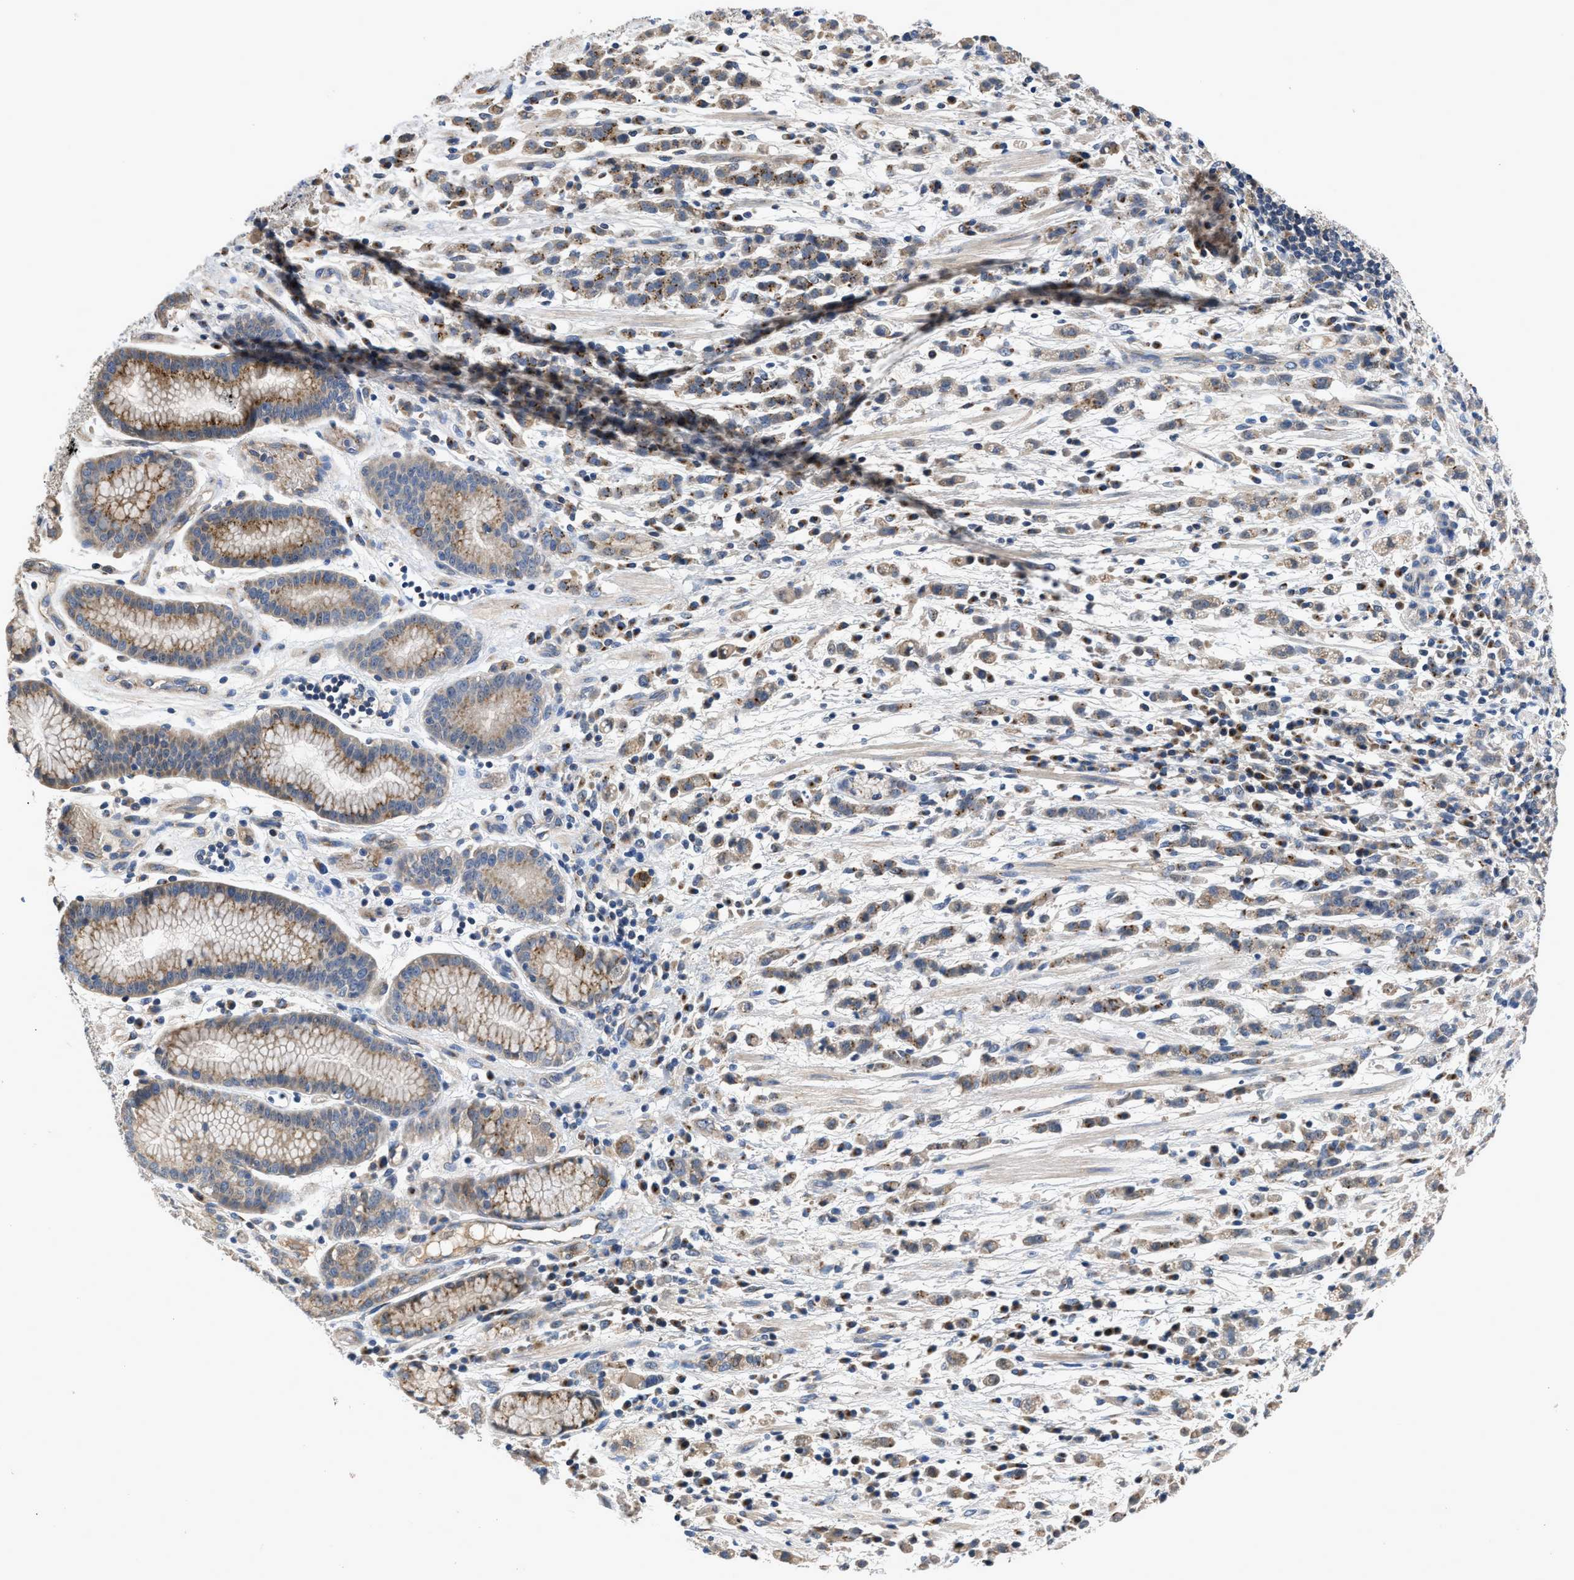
{"staining": {"intensity": "moderate", "quantity": "<25%", "location": "cytoplasmic/membranous"}, "tissue": "stomach cancer", "cell_type": "Tumor cells", "image_type": "cancer", "snomed": [{"axis": "morphology", "description": "Adenocarcinoma, NOS"}, {"axis": "topography", "description": "Stomach, lower"}], "caption": "A low amount of moderate cytoplasmic/membranous positivity is appreciated in approximately <25% of tumor cells in adenocarcinoma (stomach) tissue.", "gene": "SIK2", "patient": {"sex": "male", "age": 88}}